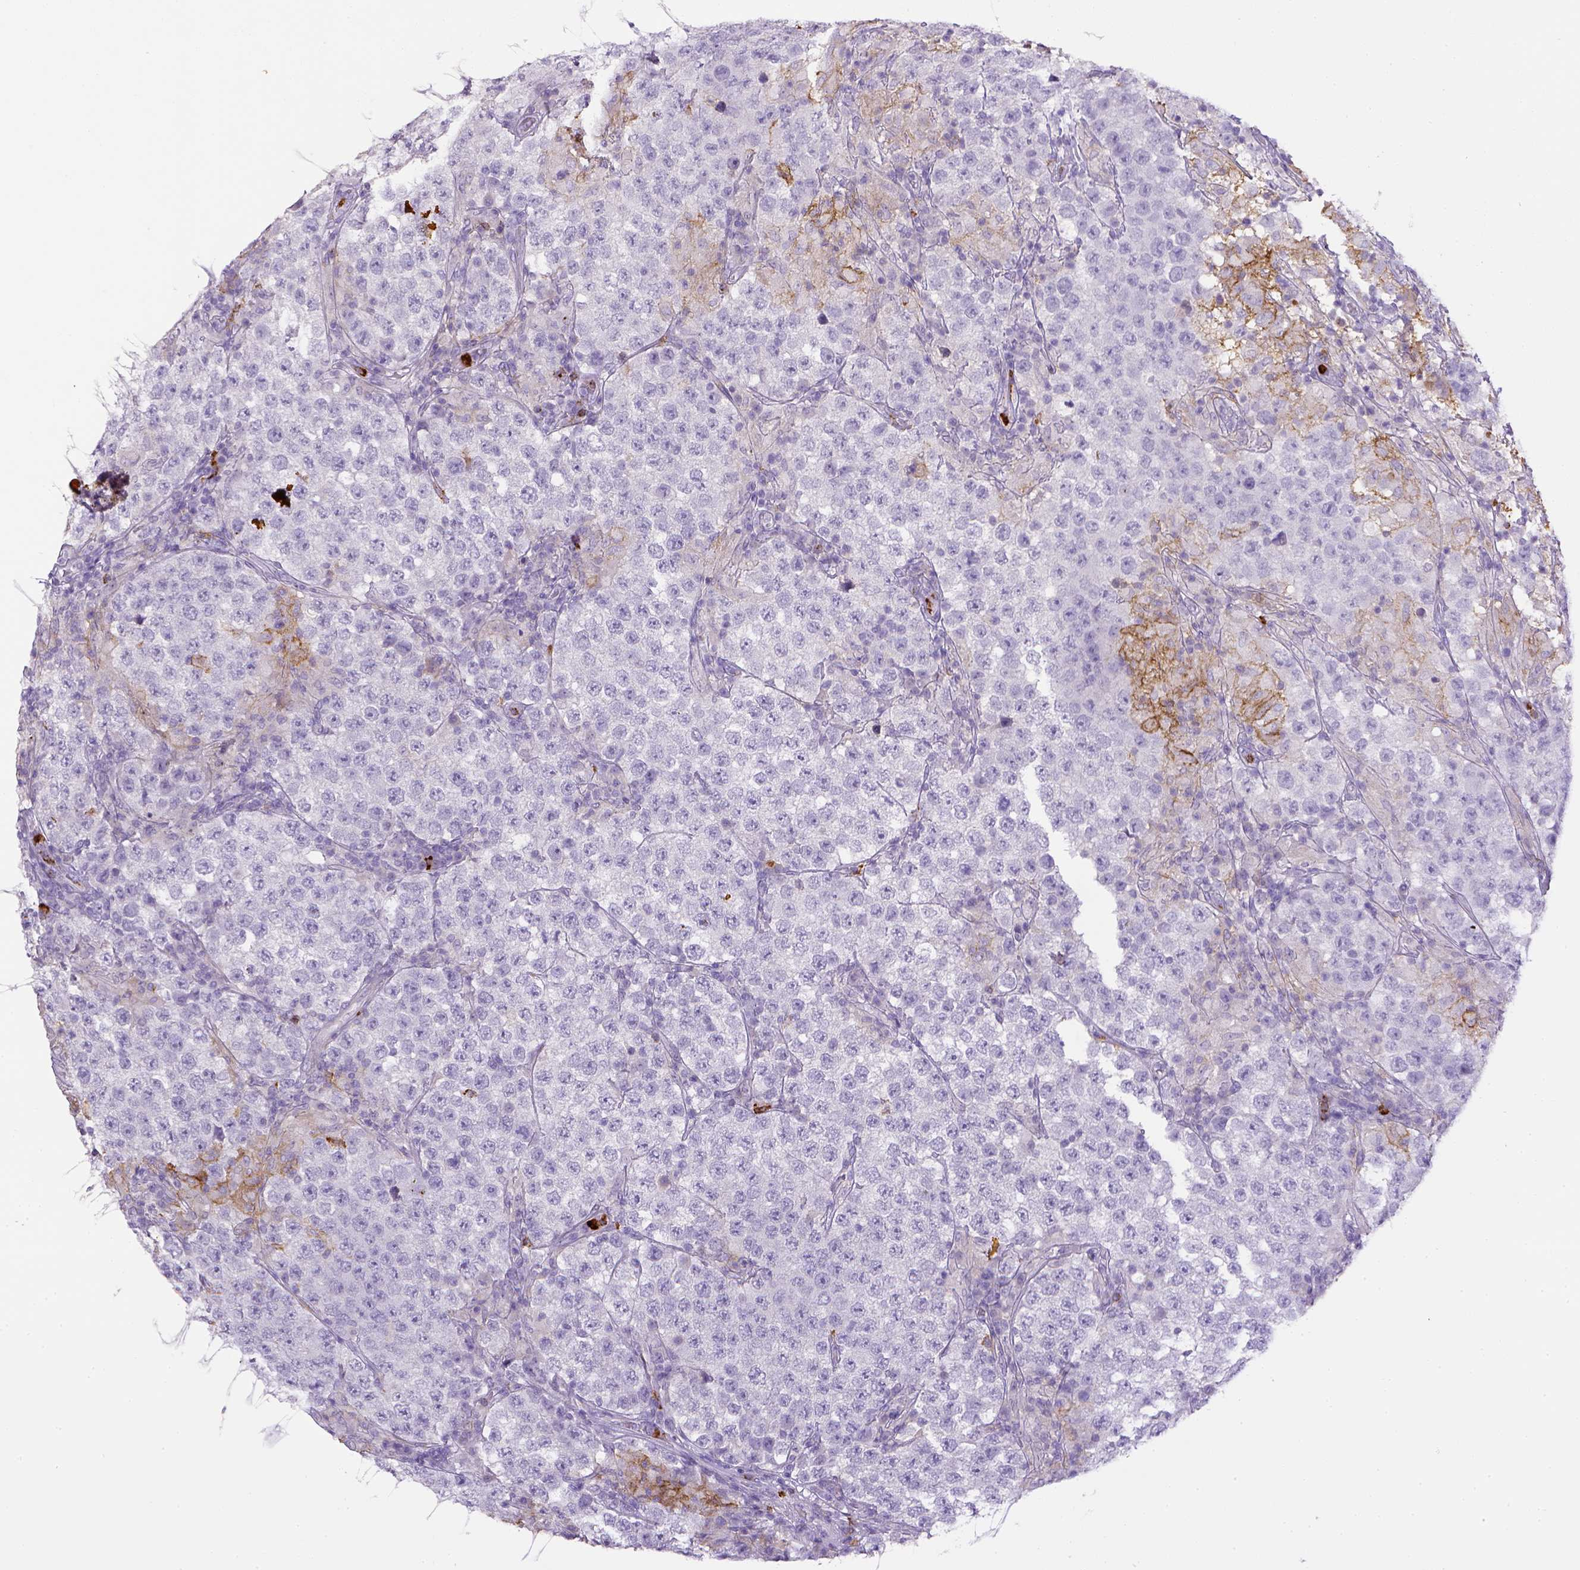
{"staining": {"intensity": "negative", "quantity": "none", "location": "none"}, "tissue": "testis cancer", "cell_type": "Tumor cells", "image_type": "cancer", "snomed": [{"axis": "morphology", "description": "Seminoma, NOS"}, {"axis": "morphology", "description": "Carcinoma, Embryonal, NOS"}, {"axis": "topography", "description": "Testis"}], "caption": "The image shows no significant expression in tumor cells of testis cancer.", "gene": "ITGAM", "patient": {"sex": "male", "age": 41}}